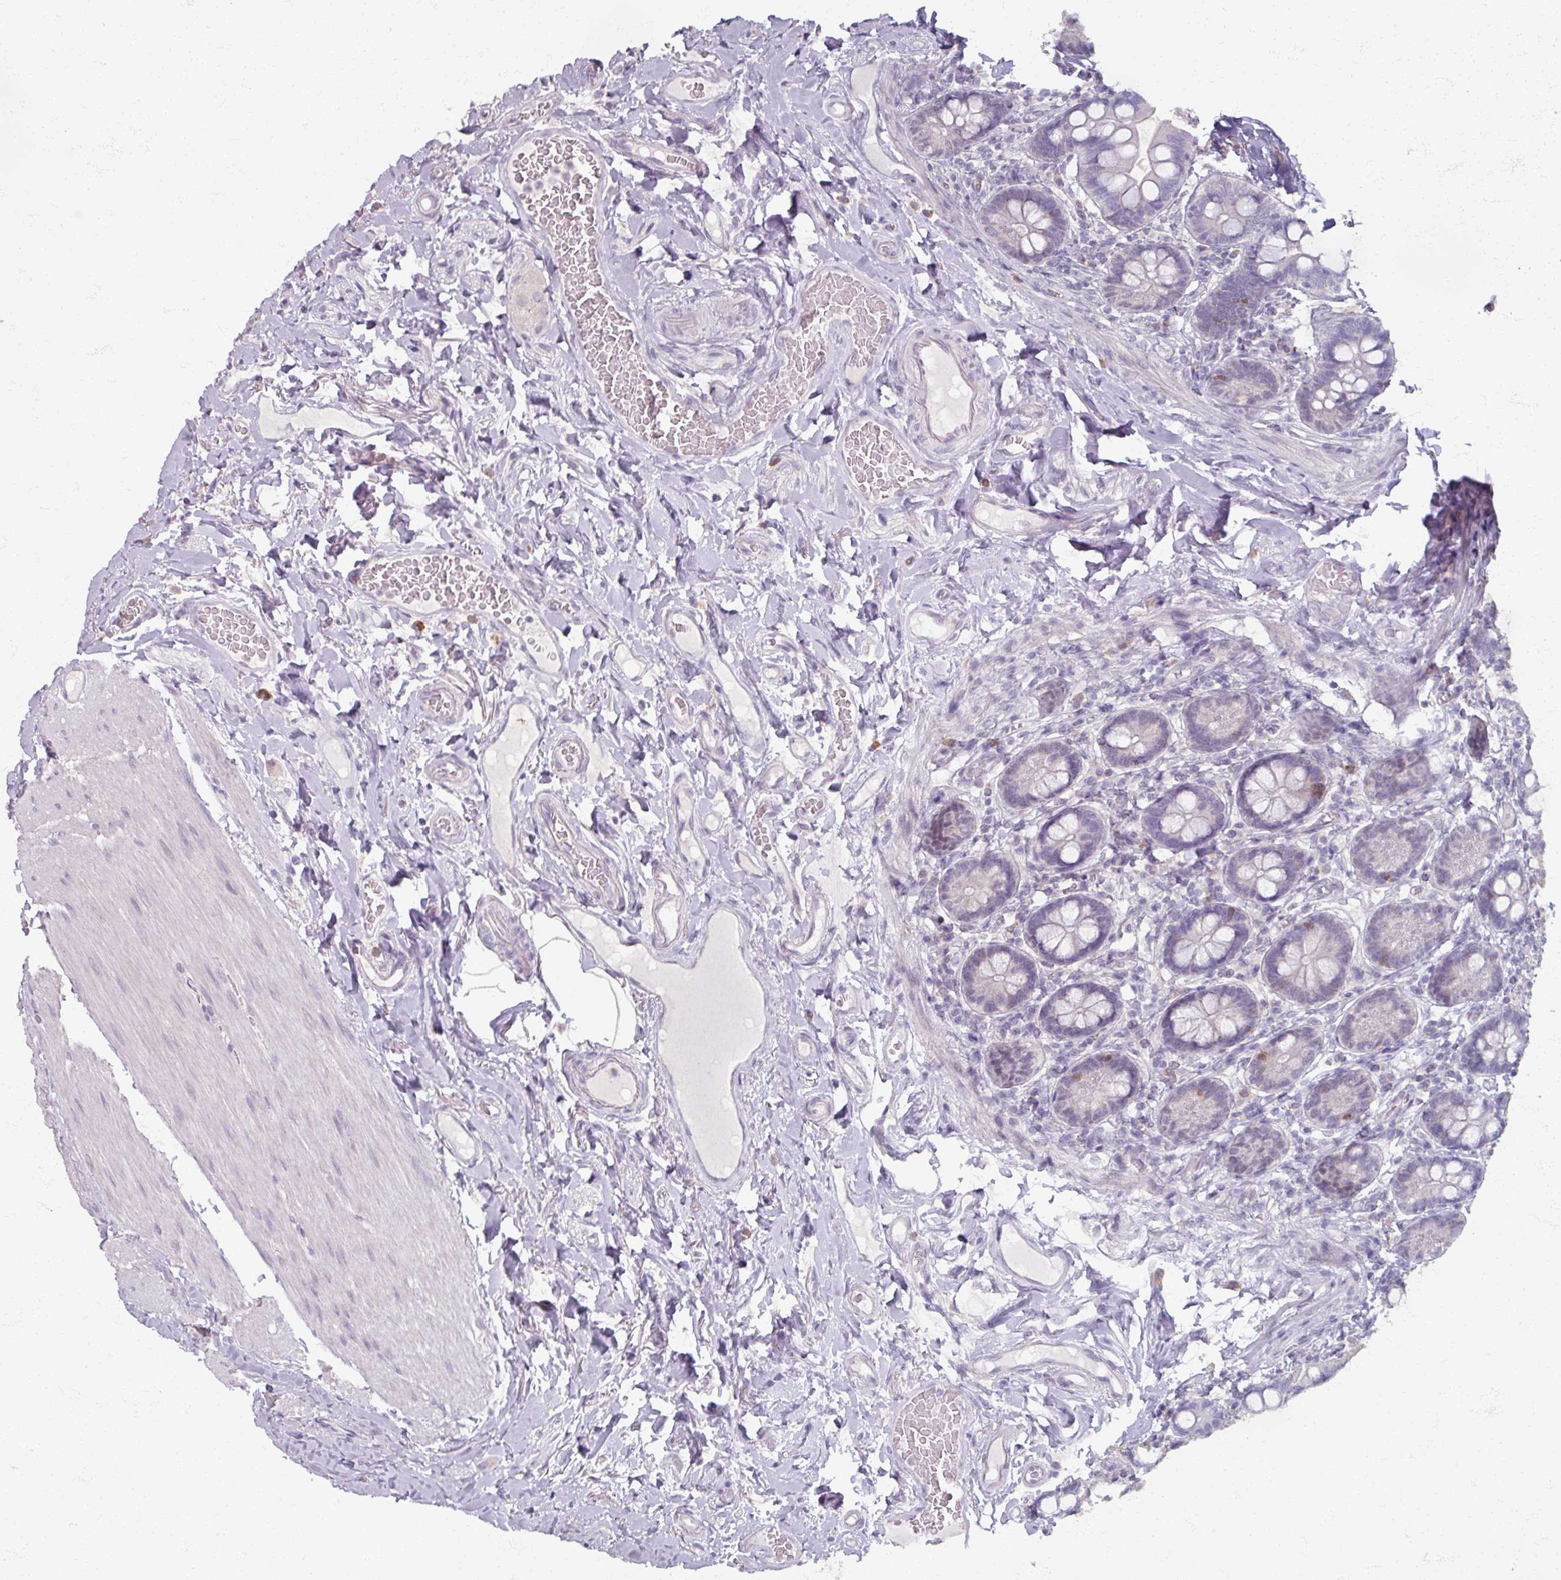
{"staining": {"intensity": "negative", "quantity": "none", "location": "none"}, "tissue": "small intestine", "cell_type": "Glandular cells", "image_type": "normal", "snomed": [{"axis": "morphology", "description": "Normal tissue, NOS"}, {"axis": "topography", "description": "Small intestine"}], "caption": "A high-resolution image shows immunohistochemistry staining of normal small intestine, which displays no significant expression in glandular cells. The staining is performed using DAB brown chromogen with nuclei counter-stained in using hematoxylin.", "gene": "SOX11", "patient": {"sex": "female", "age": 64}}